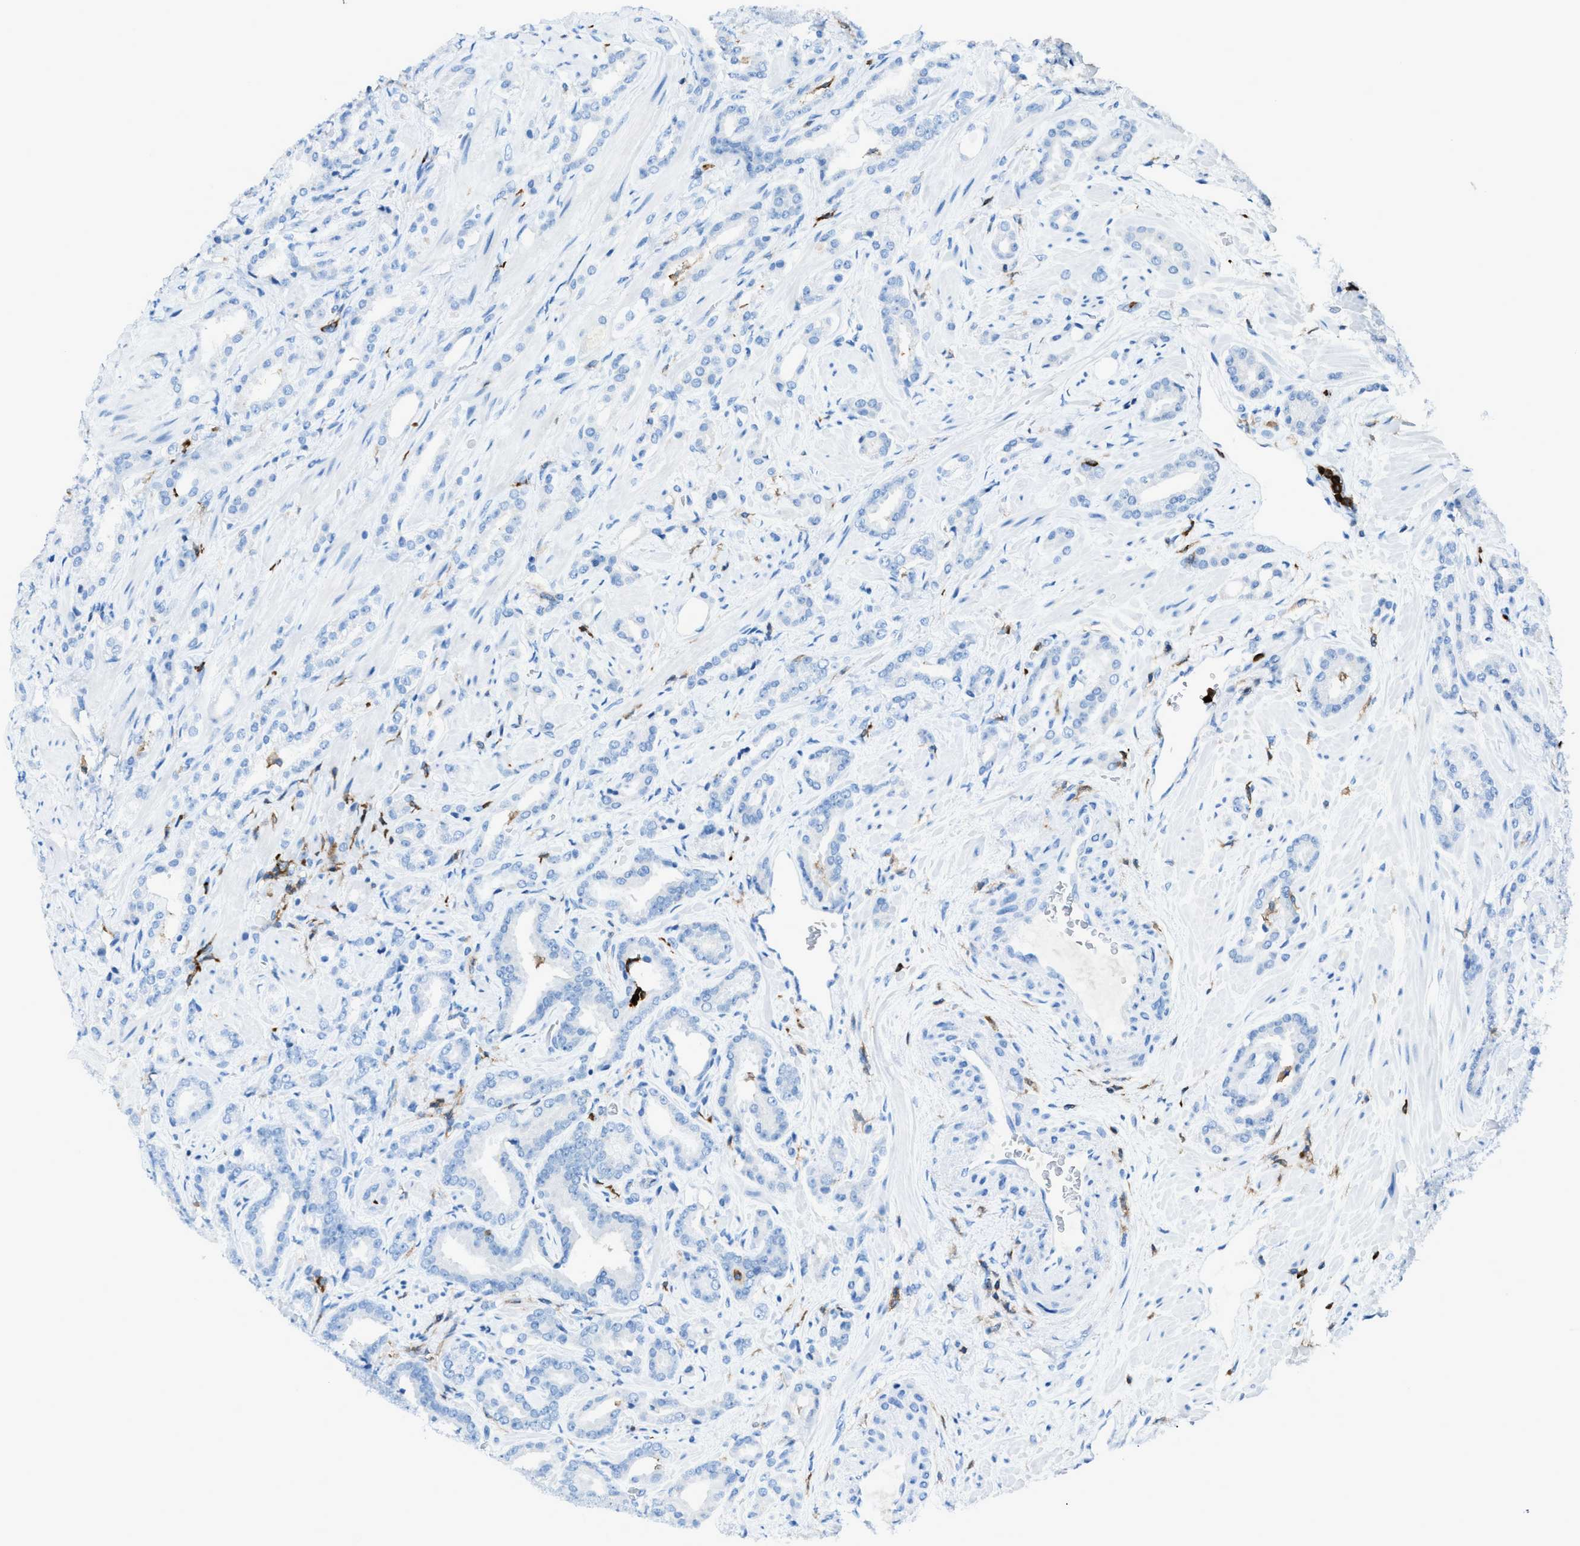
{"staining": {"intensity": "negative", "quantity": "none", "location": "none"}, "tissue": "prostate cancer", "cell_type": "Tumor cells", "image_type": "cancer", "snomed": [{"axis": "morphology", "description": "Adenocarcinoma, High grade"}, {"axis": "topography", "description": "Prostate"}], "caption": "Tumor cells are negative for protein expression in human prostate cancer. The staining is performed using DAB (3,3'-diaminobenzidine) brown chromogen with nuclei counter-stained in using hematoxylin.", "gene": "ITGB2", "patient": {"sex": "male", "age": 64}}